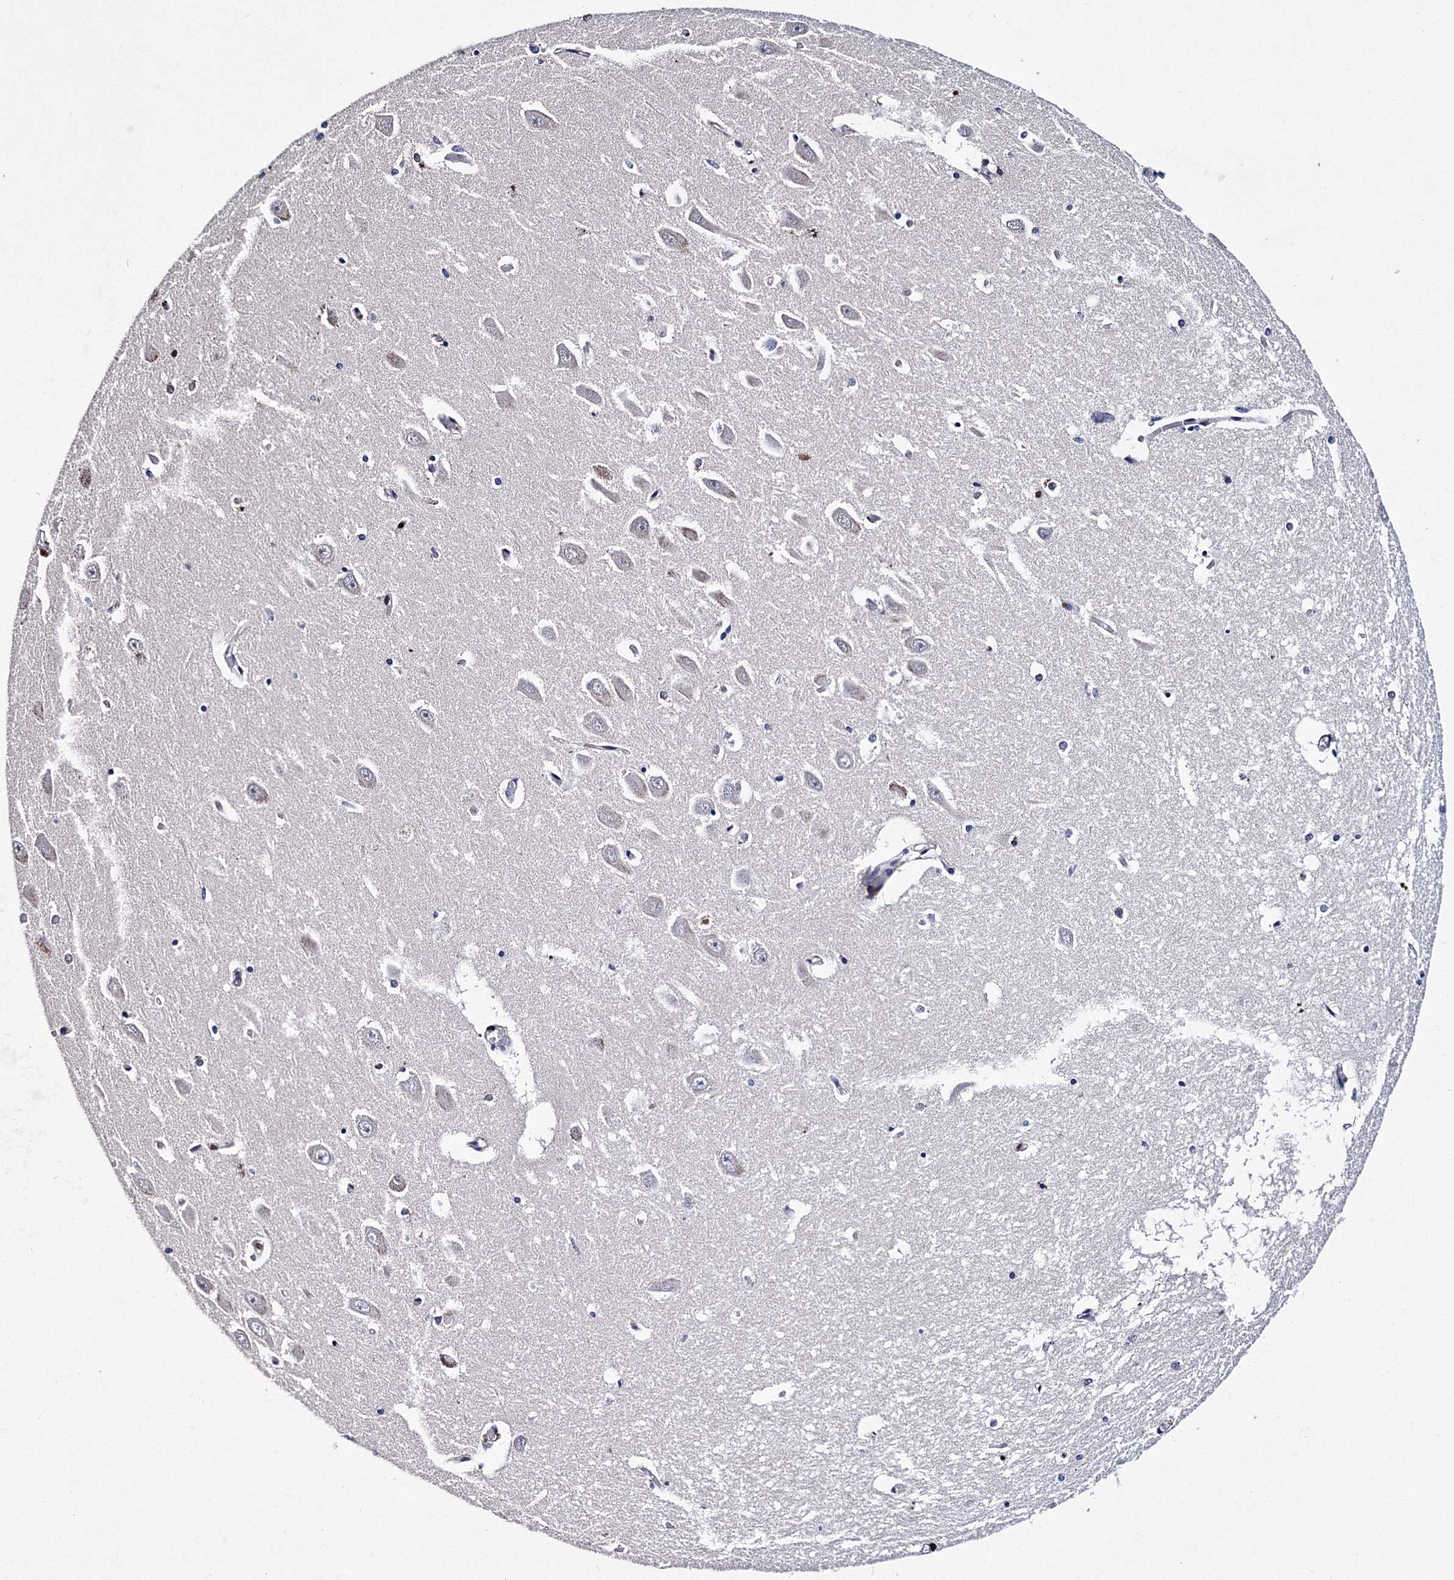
{"staining": {"intensity": "negative", "quantity": "none", "location": "none"}, "tissue": "hippocampus", "cell_type": "Glial cells", "image_type": "normal", "snomed": [{"axis": "morphology", "description": "Normal tissue, NOS"}, {"axis": "topography", "description": "Hippocampus"}], "caption": "The photomicrograph shows no significant positivity in glial cells of hippocampus. (DAB immunohistochemistry (IHC) visualized using brightfield microscopy, high magnification).", "gene": "PHYKPL", "patient": {"sex": "male", "age": 70}}